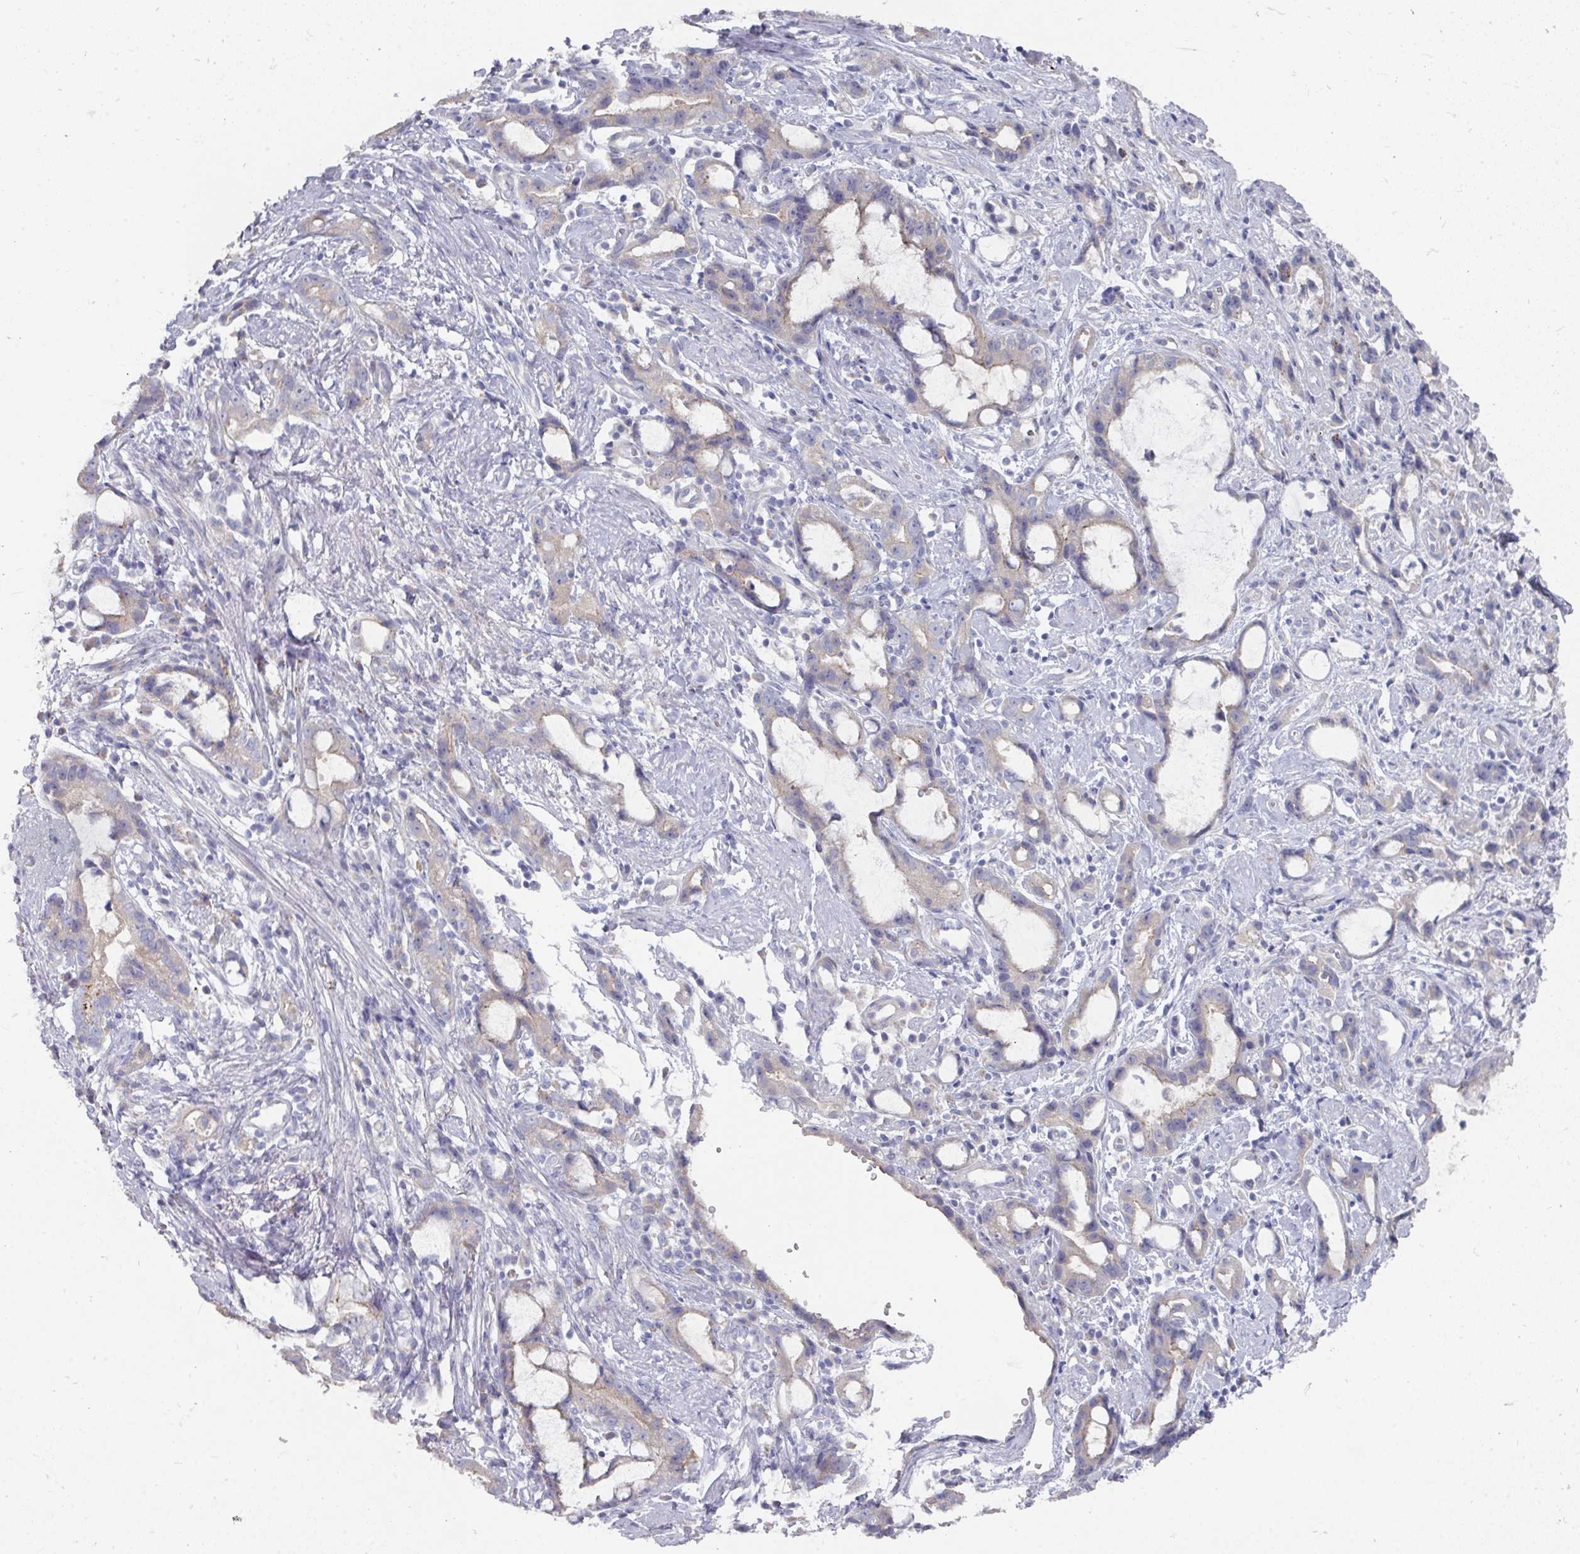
{"staining": {"intensity": "negative", "quantity": "none", "location": "none"}, "tissue": "stomach cancer", "cell_type": "Tumor cells", "image_type": "cancer", "snomed": [{"axis": "morphology", "description": "Adenocarcinoma, NOS"}, {"axis": "topography", "description": "Stomach"}], "caption": "Protein analysis of stomach adenocarcinoma demonstrates no significant expression in tumor cells.", "gene": "NT5C1A", "patient": {"sex": "male", "age": 55}}